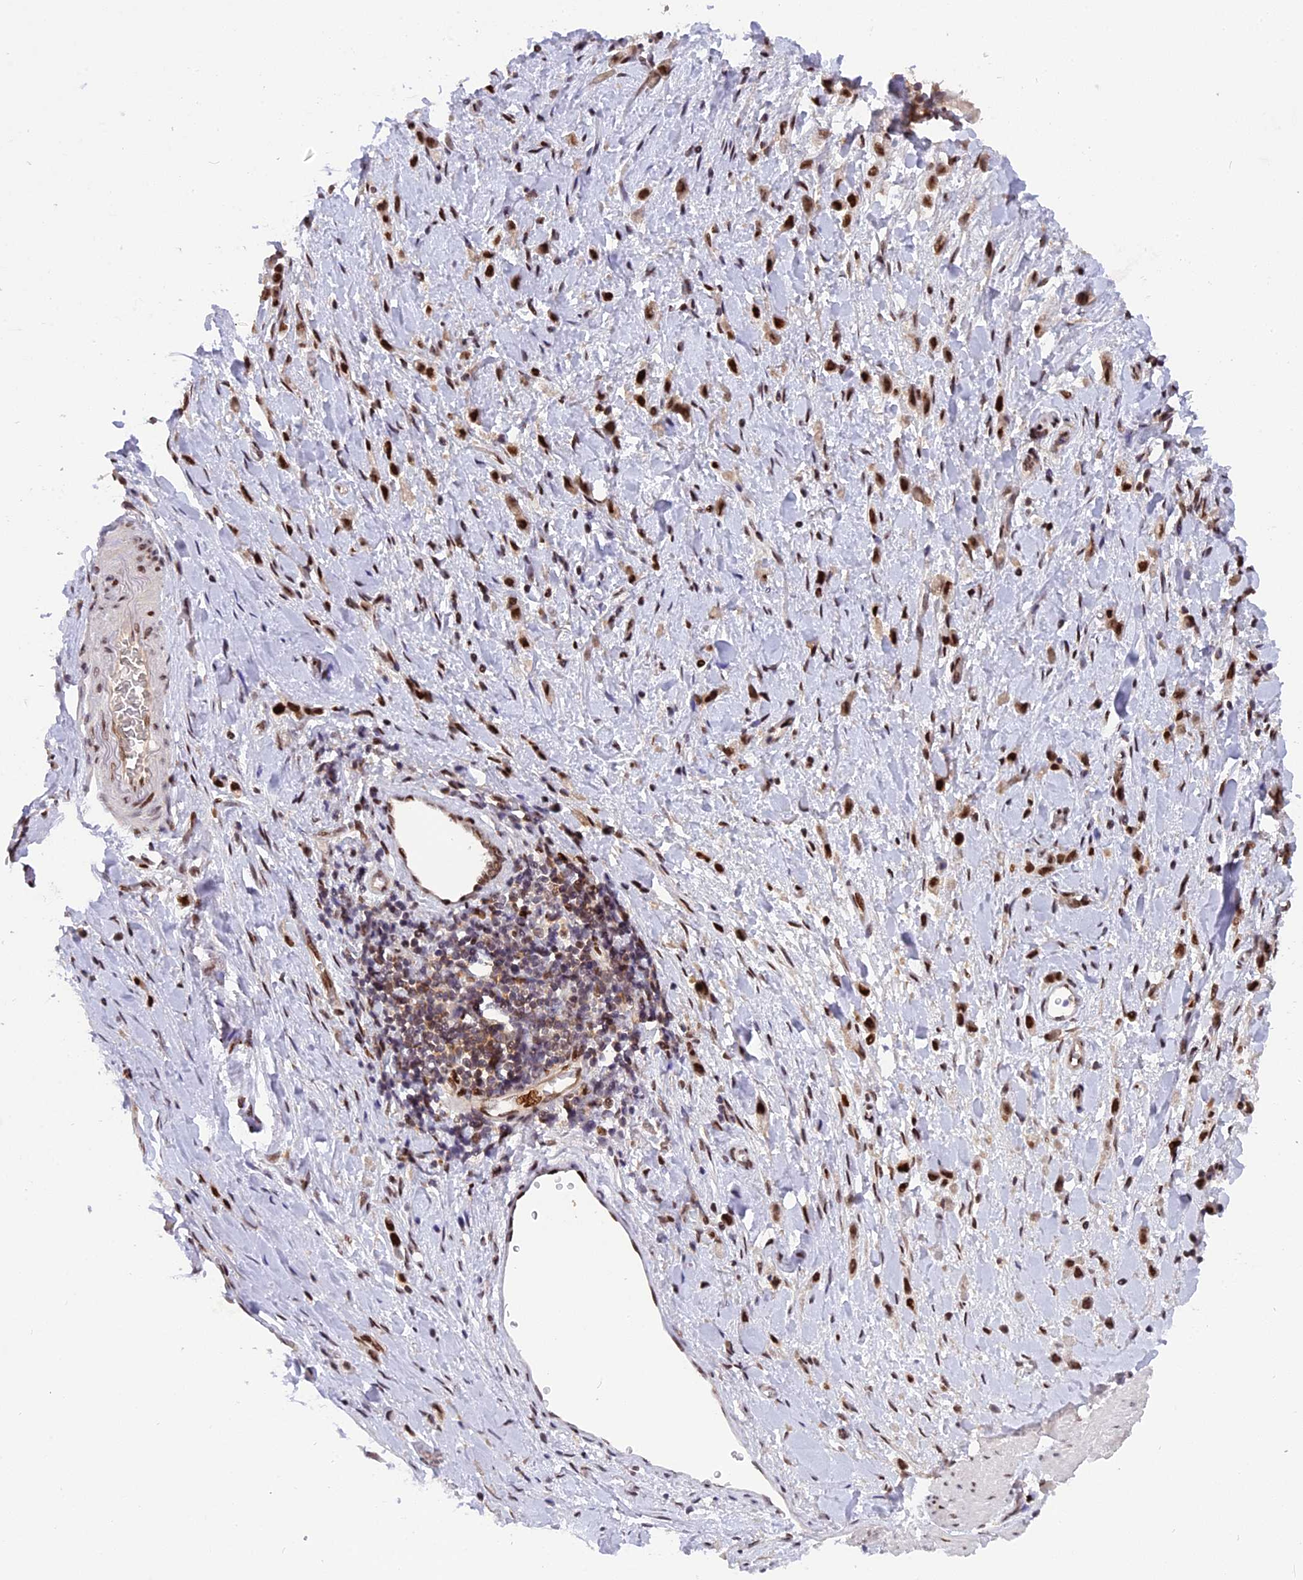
{"staining": {"intensity": "strong", "quantity": ">75%", "location": "nuclear"}, "tissue": "stomach cancer", "cell_type": "Tumor cells", "image_type": "cancer", "snomed": [{"axis": "morphology", "description": "Adenocarcinoma, NOS"}, {"axis": "topography", "description": "Stomach"}], "caption": "Human stomach cancer stained with a protein marker displays strong staining in tumor cells.", "gene": "RABGGTA", "patient": {"sex": "female", "age": 65}}